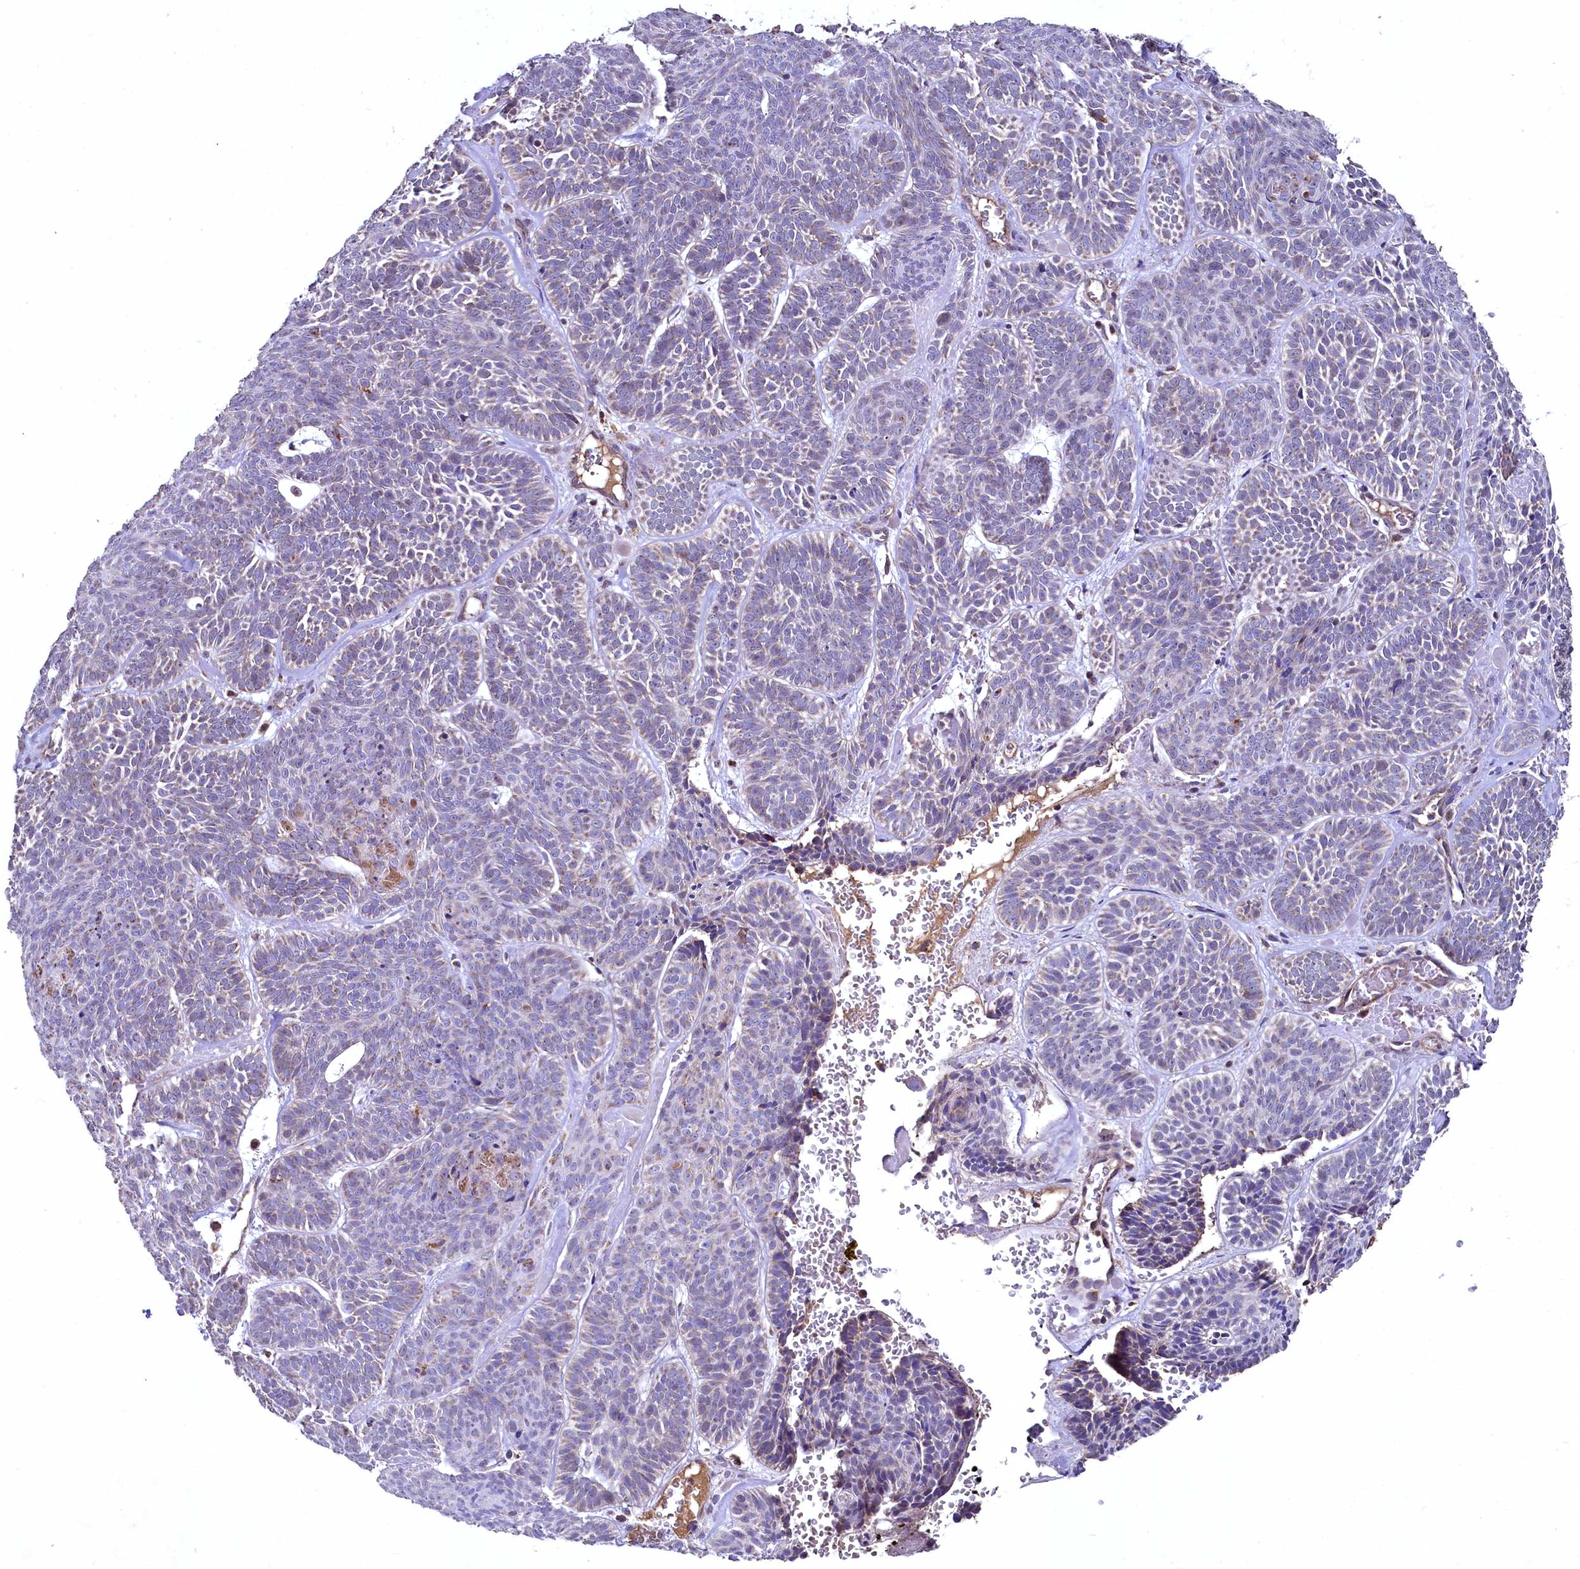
{"staining": {"intensity": "negative", "quantity": "none", "location": "none"}, "tissue": "skin cancer", "cell_type": "Tumor cells", "image_type": "cancer", "snomed": [{"axis": "morphology", "description": "Basal cell carcinoma"}, {"axis": "topography", "description": "Skin"}], "caption": "Basal cell carcinoma (skin) was stained to show a protein in brown. There is no significant positivity in tumor cells.", "gene": "METTL4", "patient": {"sex": "male", "age": 85}}